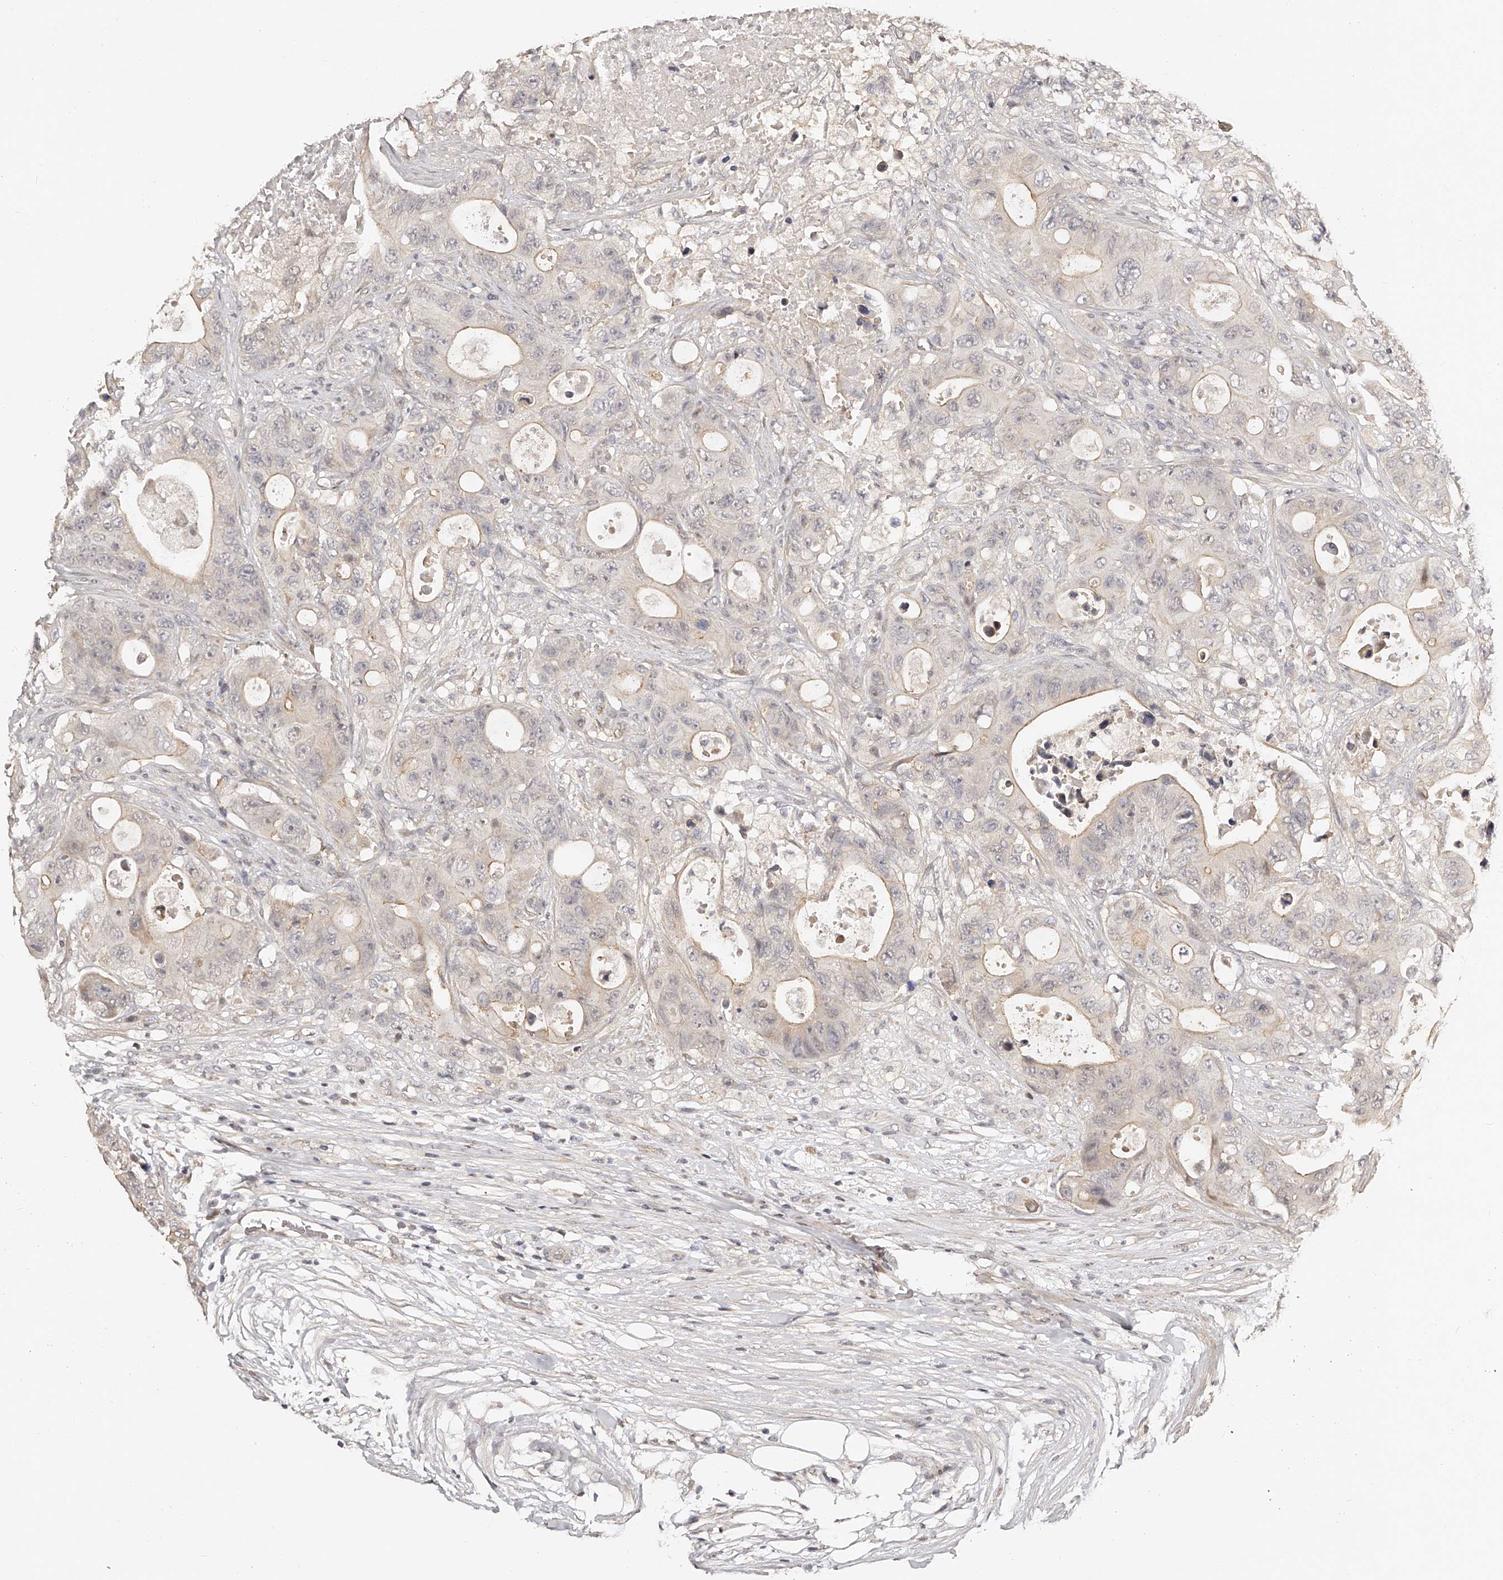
{"staining": {"intensity": "weak", "quantity": "<25%", "location": "cytoplasmic/membranous"}, "tissue": "colorectal cancer", "cell_type": "Tumor cells", "image_type": "cancer", "snomed": [{"axis": "morphology", "description": "Adenocarcinoma, NOS"}, {"axis": "topography", "description": "Colon"}], "caption": "This is a histopathology image of immunohistochemistry (IHC) staining of colorectal adenocarcinoma, which shows no expression in tumor cells.", "gene": "ZNF789", "patient": {"sex": "female", "age": 46}}